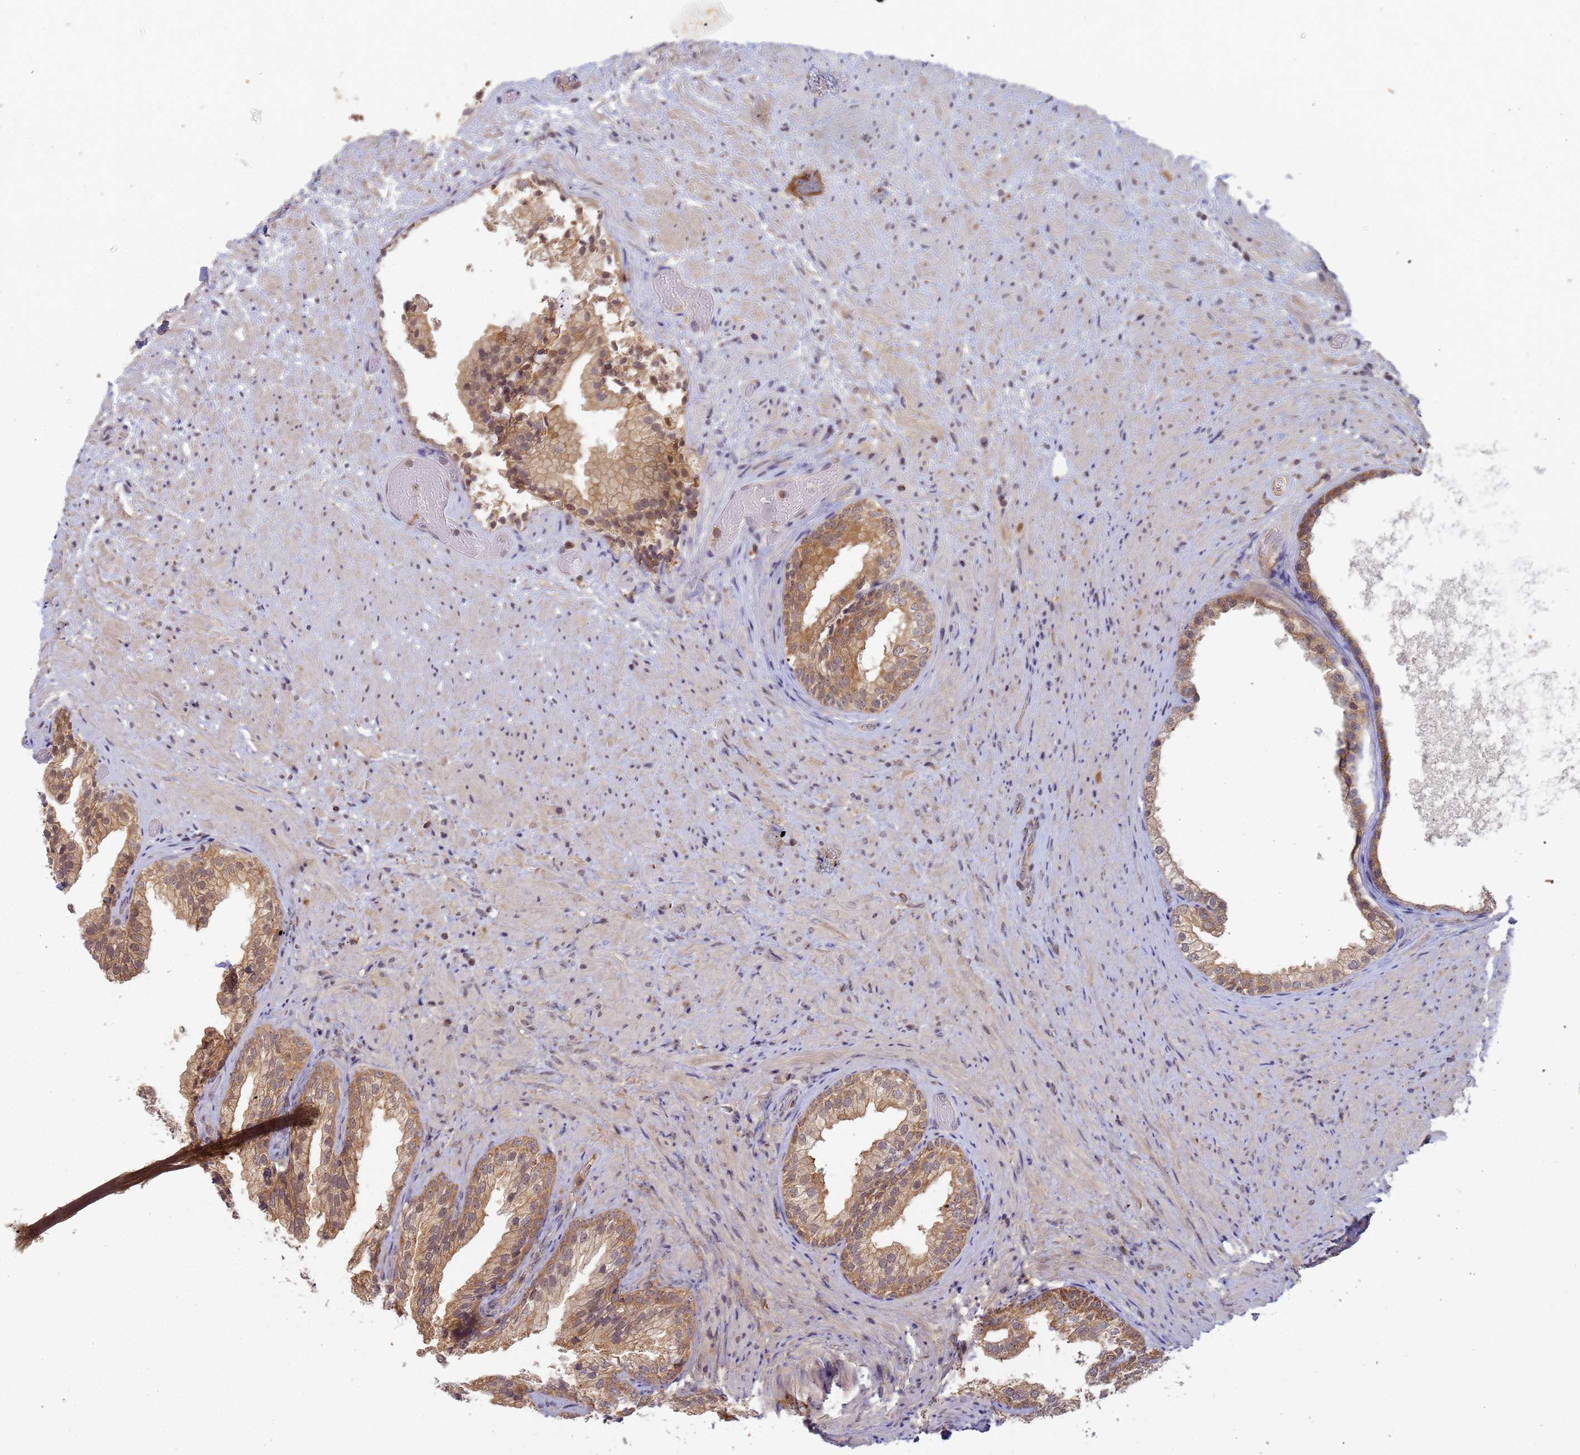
{"staining": {"intensity": "moderate", "quantity": "25%-75%", "location": "cytoplasmic/membranous"}, "tissue": "prostate", "cell_type": "Glandular cells", "image_type": "normal", "snomed": [{"axis": "morphology", "description": "Normal tissue, NOS"}, {"axis": "topography", "description": "Prostate"}], "caption": "The photomicrograph exhibits immunohistochemical staining of unremarkable prostate. There is moderate cytoplasmic/membranous positivity is appreciated in approximately 25%-75% of glandular cells. The staining is performed using DAB (3,3'-diaminobenzidine) brown chromogen to label protein expression. The nuclei are counter-stained blue using hematoxylin.", "gene": "SHARPIN", "patient": {"sex": "male", "age": 76}}